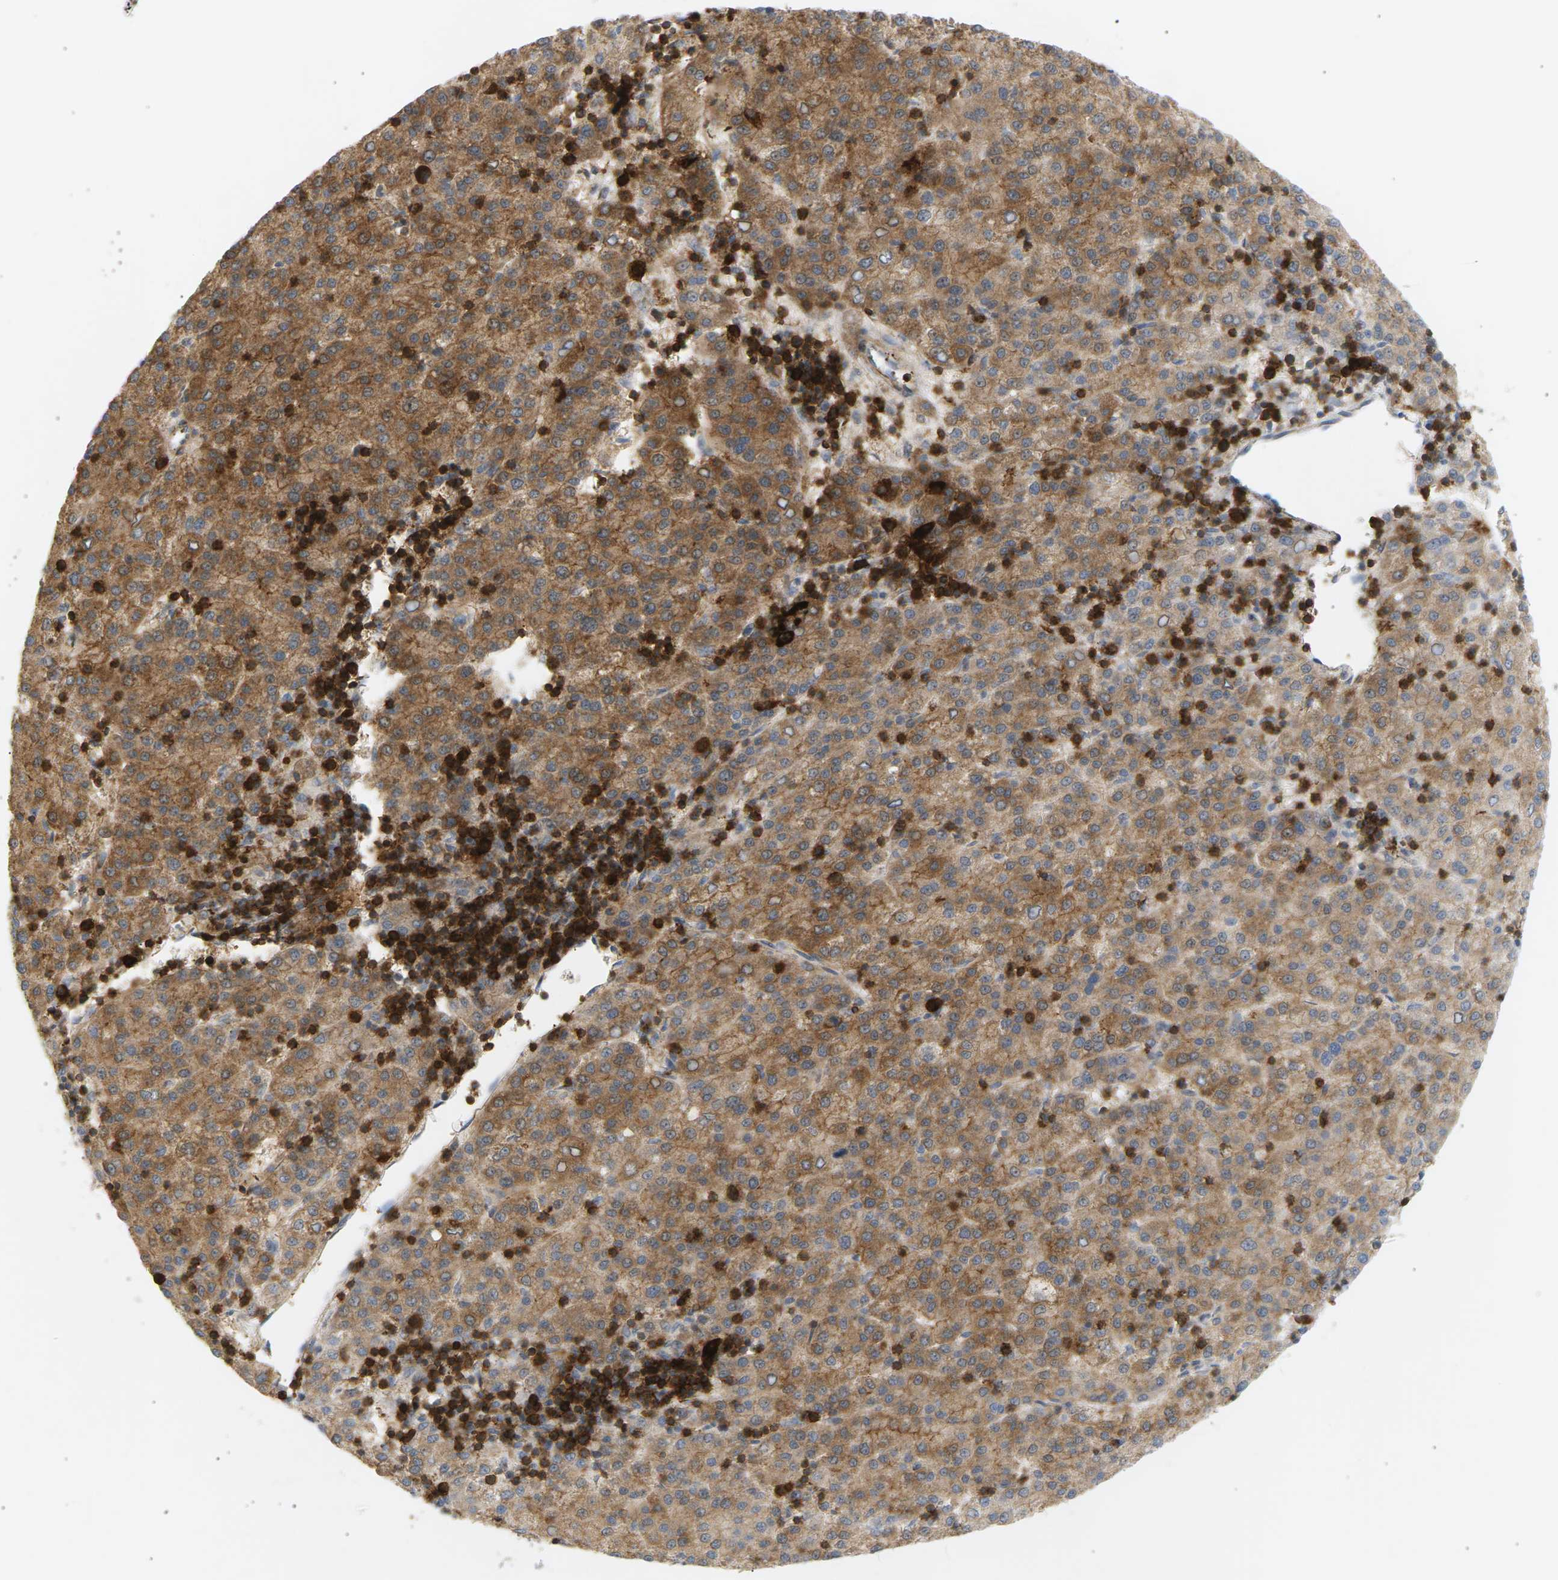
{"staining": {"intensity": "moderate", "quantity": ">75%", "location": "cytoplasmic/membranous"}, "tissue": "liver cancer", "cell_type": "Tumor cells", "image_type": "cancer", "snomed": [{"axis": "morphology", "description": "Carcinoma, Hepatocellular, NOS"}, {"axis": "topography", "description": "Liver"}], "caption": "An IHC image of neoplastic tissue is shown. Protein staining in brown labels moderate cytoplasmic/membranous positivity in liver cancer (hepatocellular carcinoma) within tumor cells. Ihc stains the protein of interest in brown and the nuclei are stained blue.", "gene": "LIME1", "patient": {"sex": "female", "age": 58}}